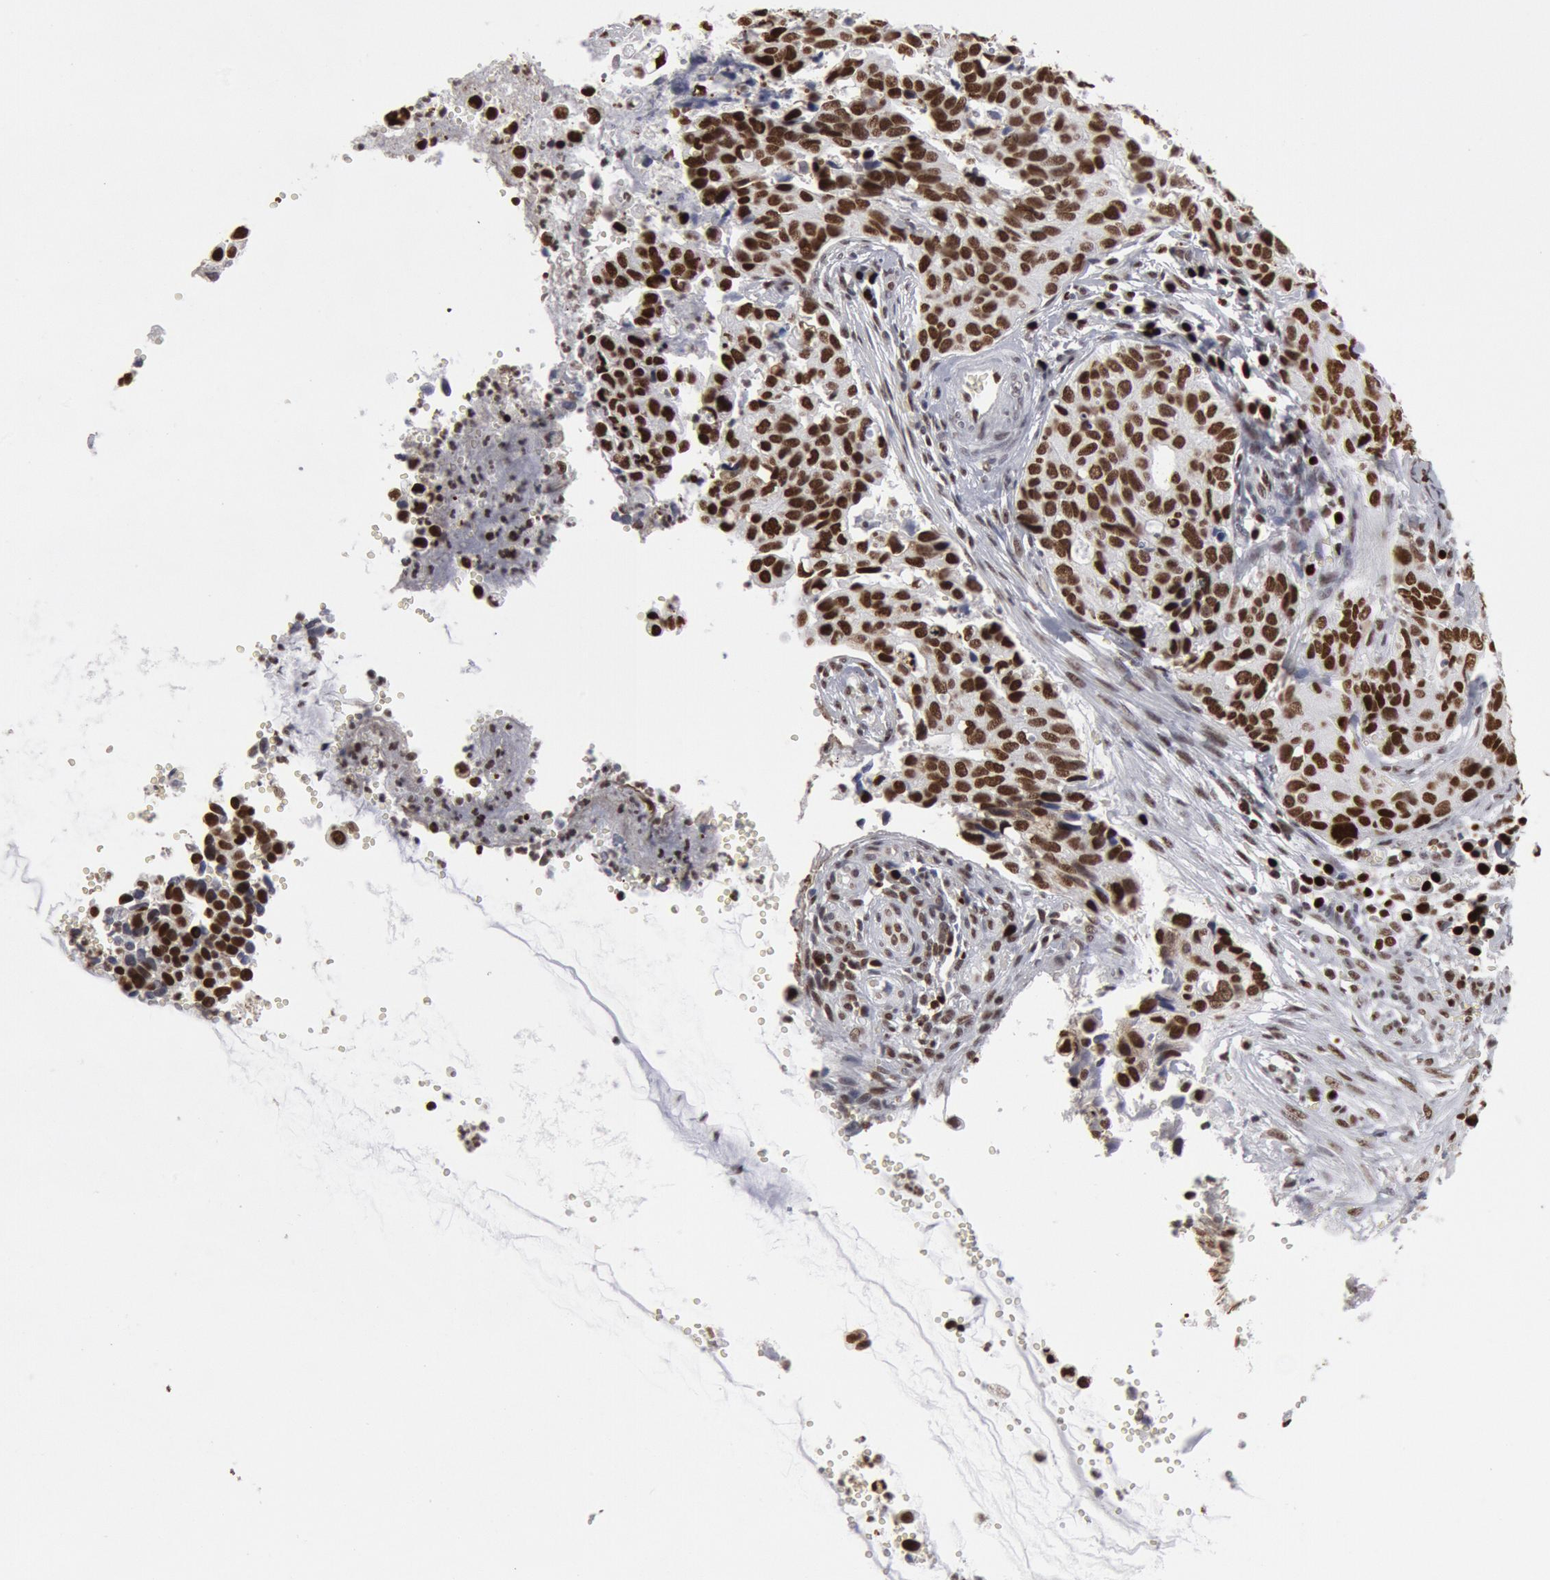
{"staining": {"intensity": "strong", "quantity": ">75%", "location": "nuclear"}, "tissue": "cervical cancer", "cell_type": "Tumor cells", "image_type": "cancer", "snomed": [{"axis": "morphology", "description": "Normal tissue, NOS"}, {"axis": "morphology", "description": "Squamous cell carcinoma, NOS"}, {"axis": "topography", "description": "Cervix"}], "caption": "This is an image of immunohistochemistry (IHC) staining of cervical cancer, which shows strong positivity in the nuclear of tumor cells.", "gene": "SUB1", "patient": {"sex": "female", "age": 45}}